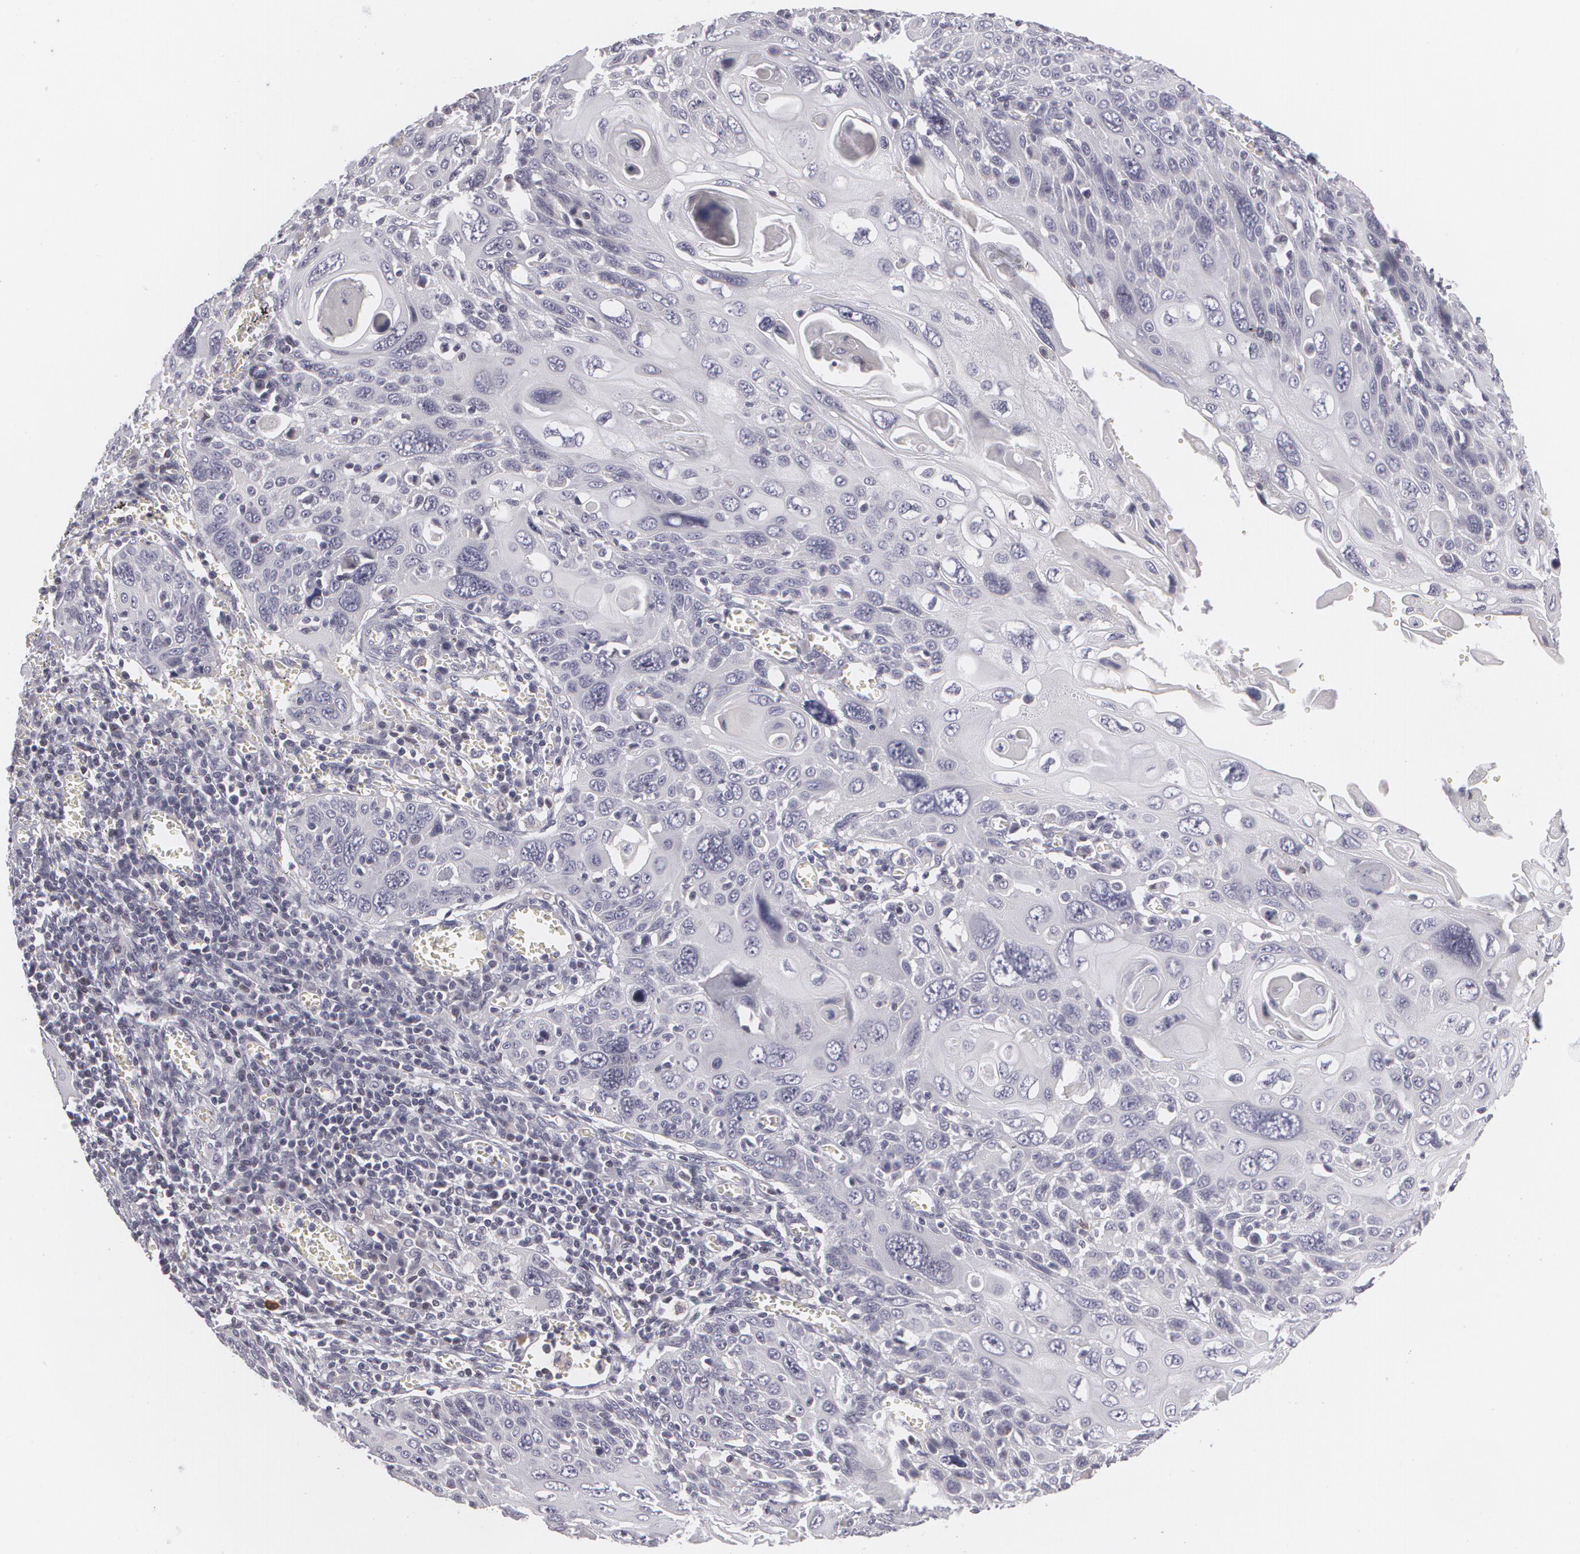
{"staining": {"intensity": "negative", "quantity": "none", "location": "none"}, "tissue": "cervical cancer", "cell_type": "Tumor cells", "image_type": "cancer", "snomed": [{"axis": "morphology", "description": "Squamous cell carcinoma, NOS"}, {"axis": "topography", "description": "Cervix"}], "caption": "This is an immunohistochemistry micrograph of cervical squamous cell carcinoma. There is no expression in tumor cells.", "gene": "ZBTB16", "patient": {"sex": "female", "age": 54}}